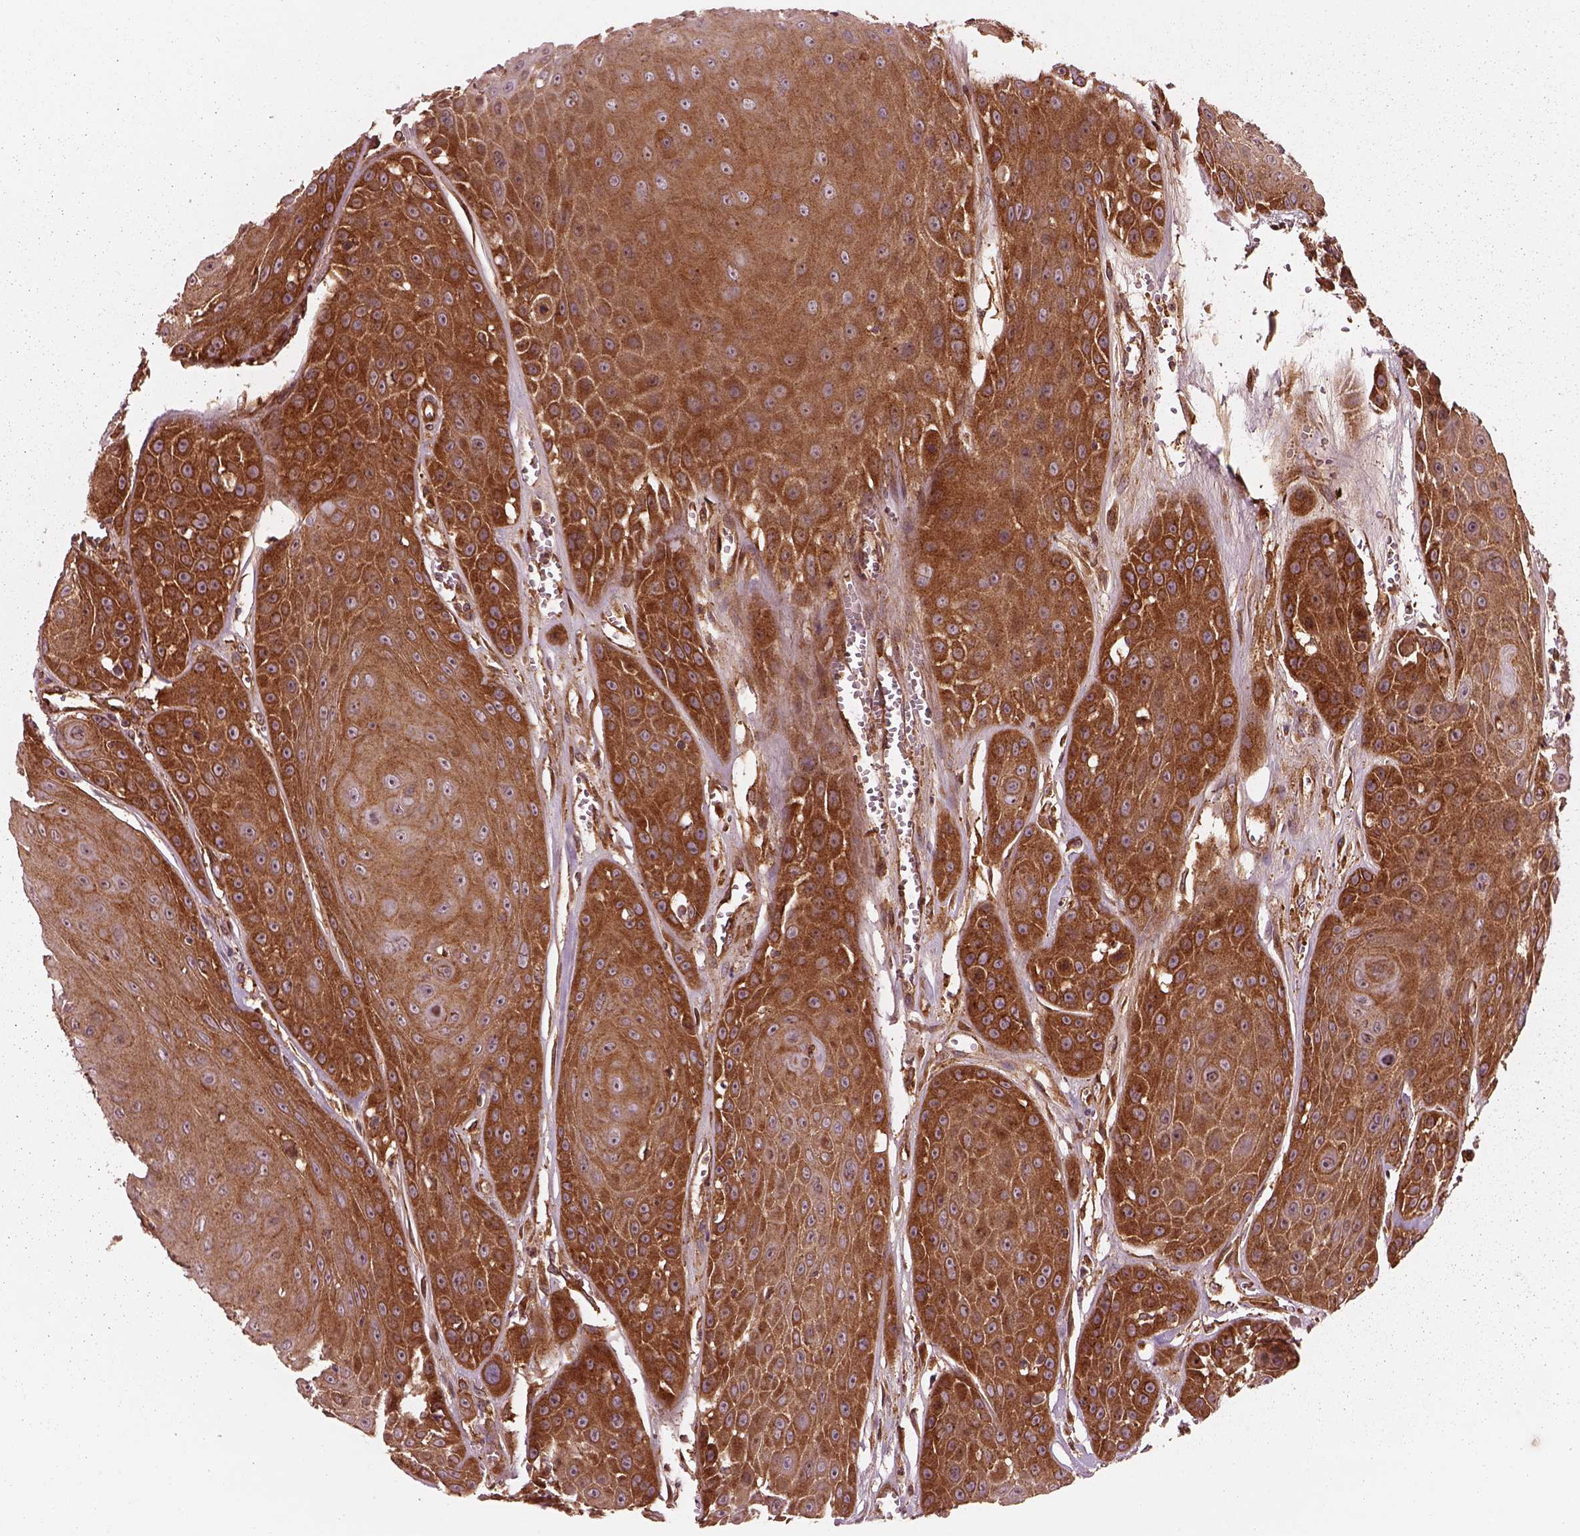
{"staining": {"intensity": "strong", "quantity": ">75%", "location": "cytoplasmic/membranous"}, "tissue": "head and neck cancer", "cell_type": "Tumor cells", "image_type": "cancer", "snomed": [{"axis": "morphology", "description": "Squamous cell carcinoma, NOS"}, {"axis": "topography", "description": "Oral tissue"}, {"axis": "topography", "description": "Head-Neck"}], "caption": "Protein analysis of head and neck squamous cell carcinoma tissue reveals strong cytoplasmic/membranous staining in approximately >75% of tumor cells.", "gene": "WASHC2A", "patient": {"sex": "male", "age": 81}}